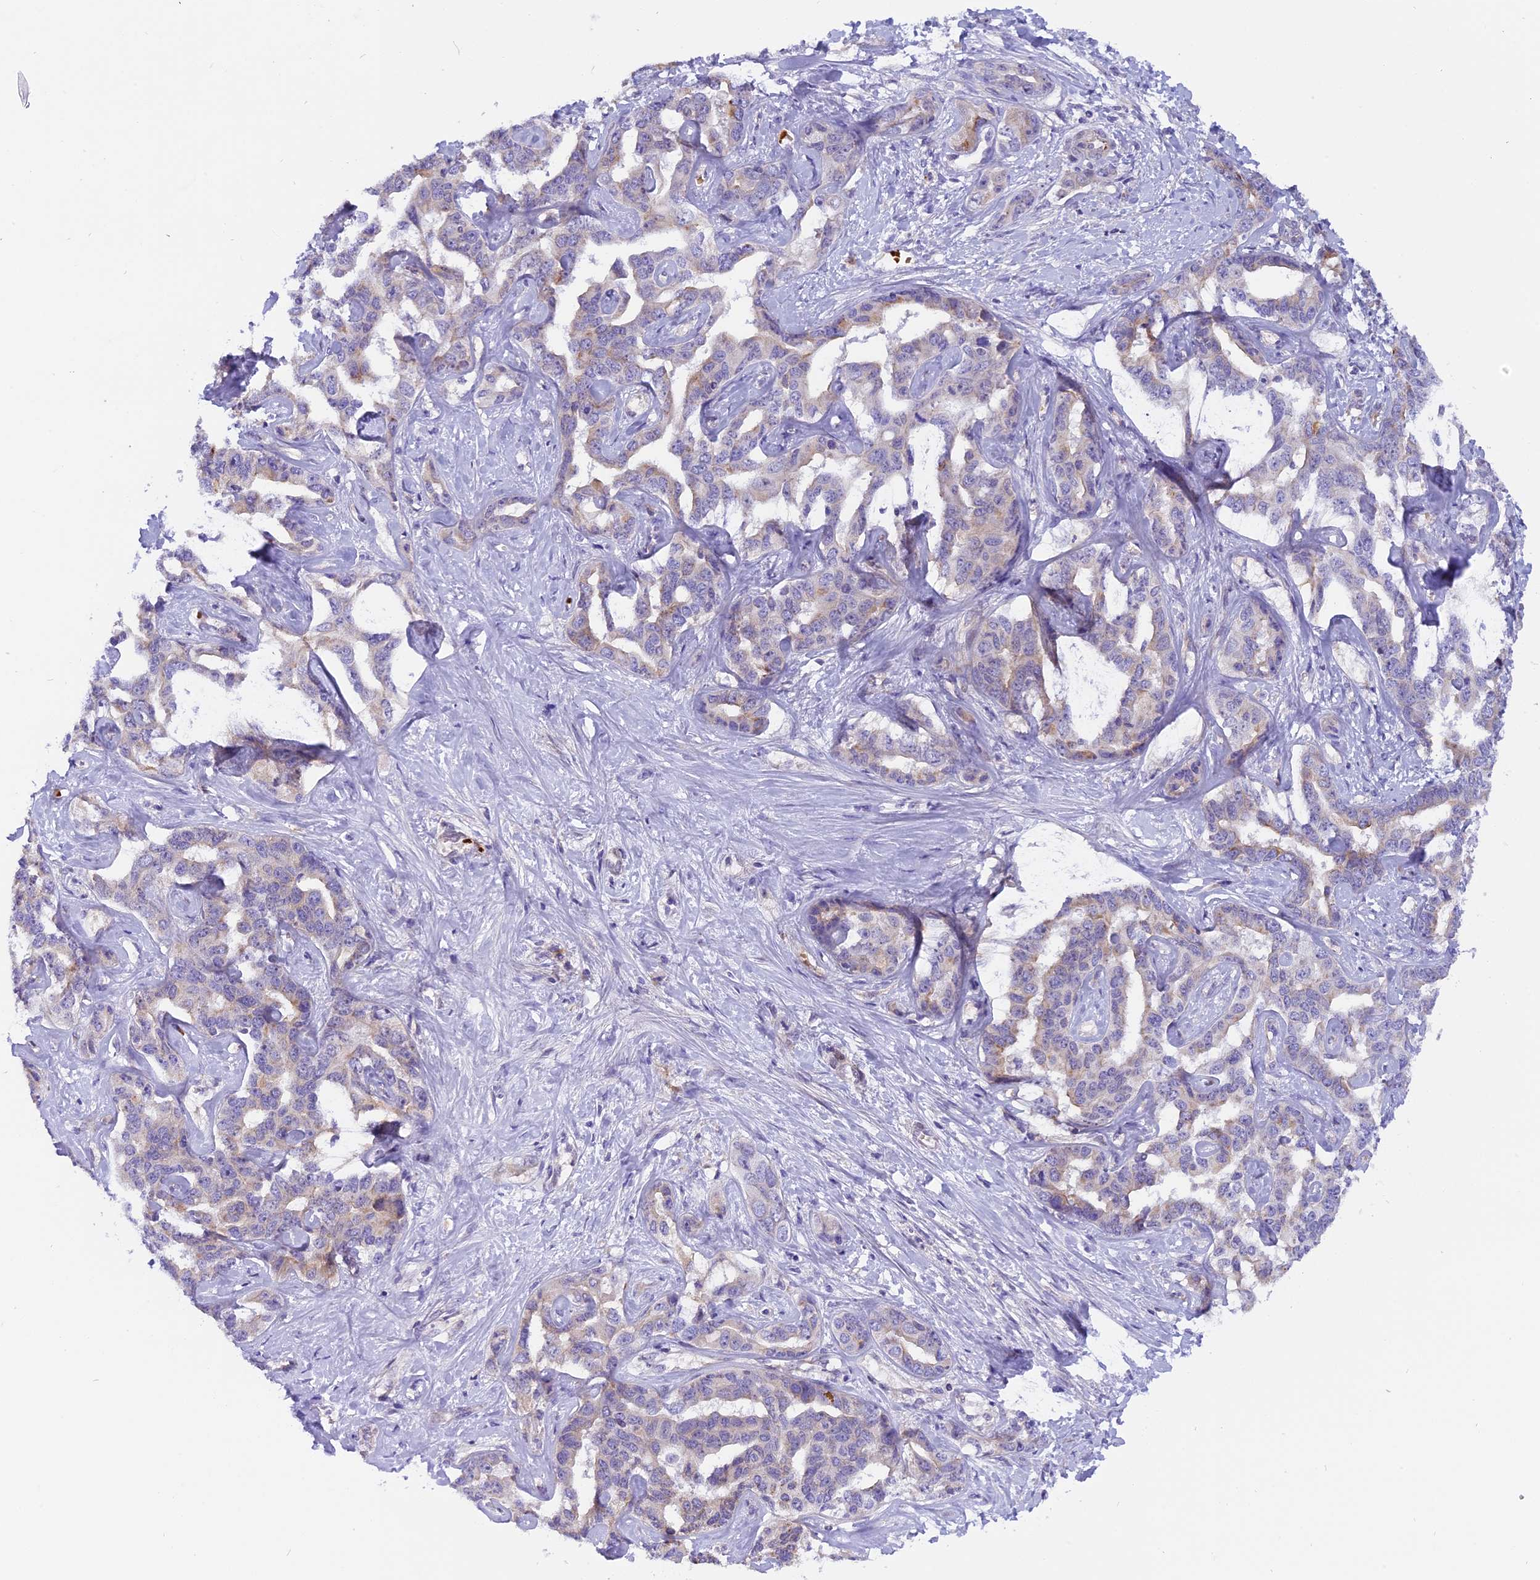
{"staining": {"intensity": "weak", "quantity": "<25%", "location": "cytoplasmic/membranous"}, "tissue": "liver cancer", "cell_type": "Tumor cells", "image_type": "cancer", "snomed": [{"axis": "morphology", "description": "Cholangiocarcinoma"}, {"axis": "topography", "description": "Liver"}], "caption": "There is no significant staining in tumor cells of liver cancer (cholangiocarcinoma).", "gene": "CCDC32", "patient": {"sex": "male", "age": 59}}